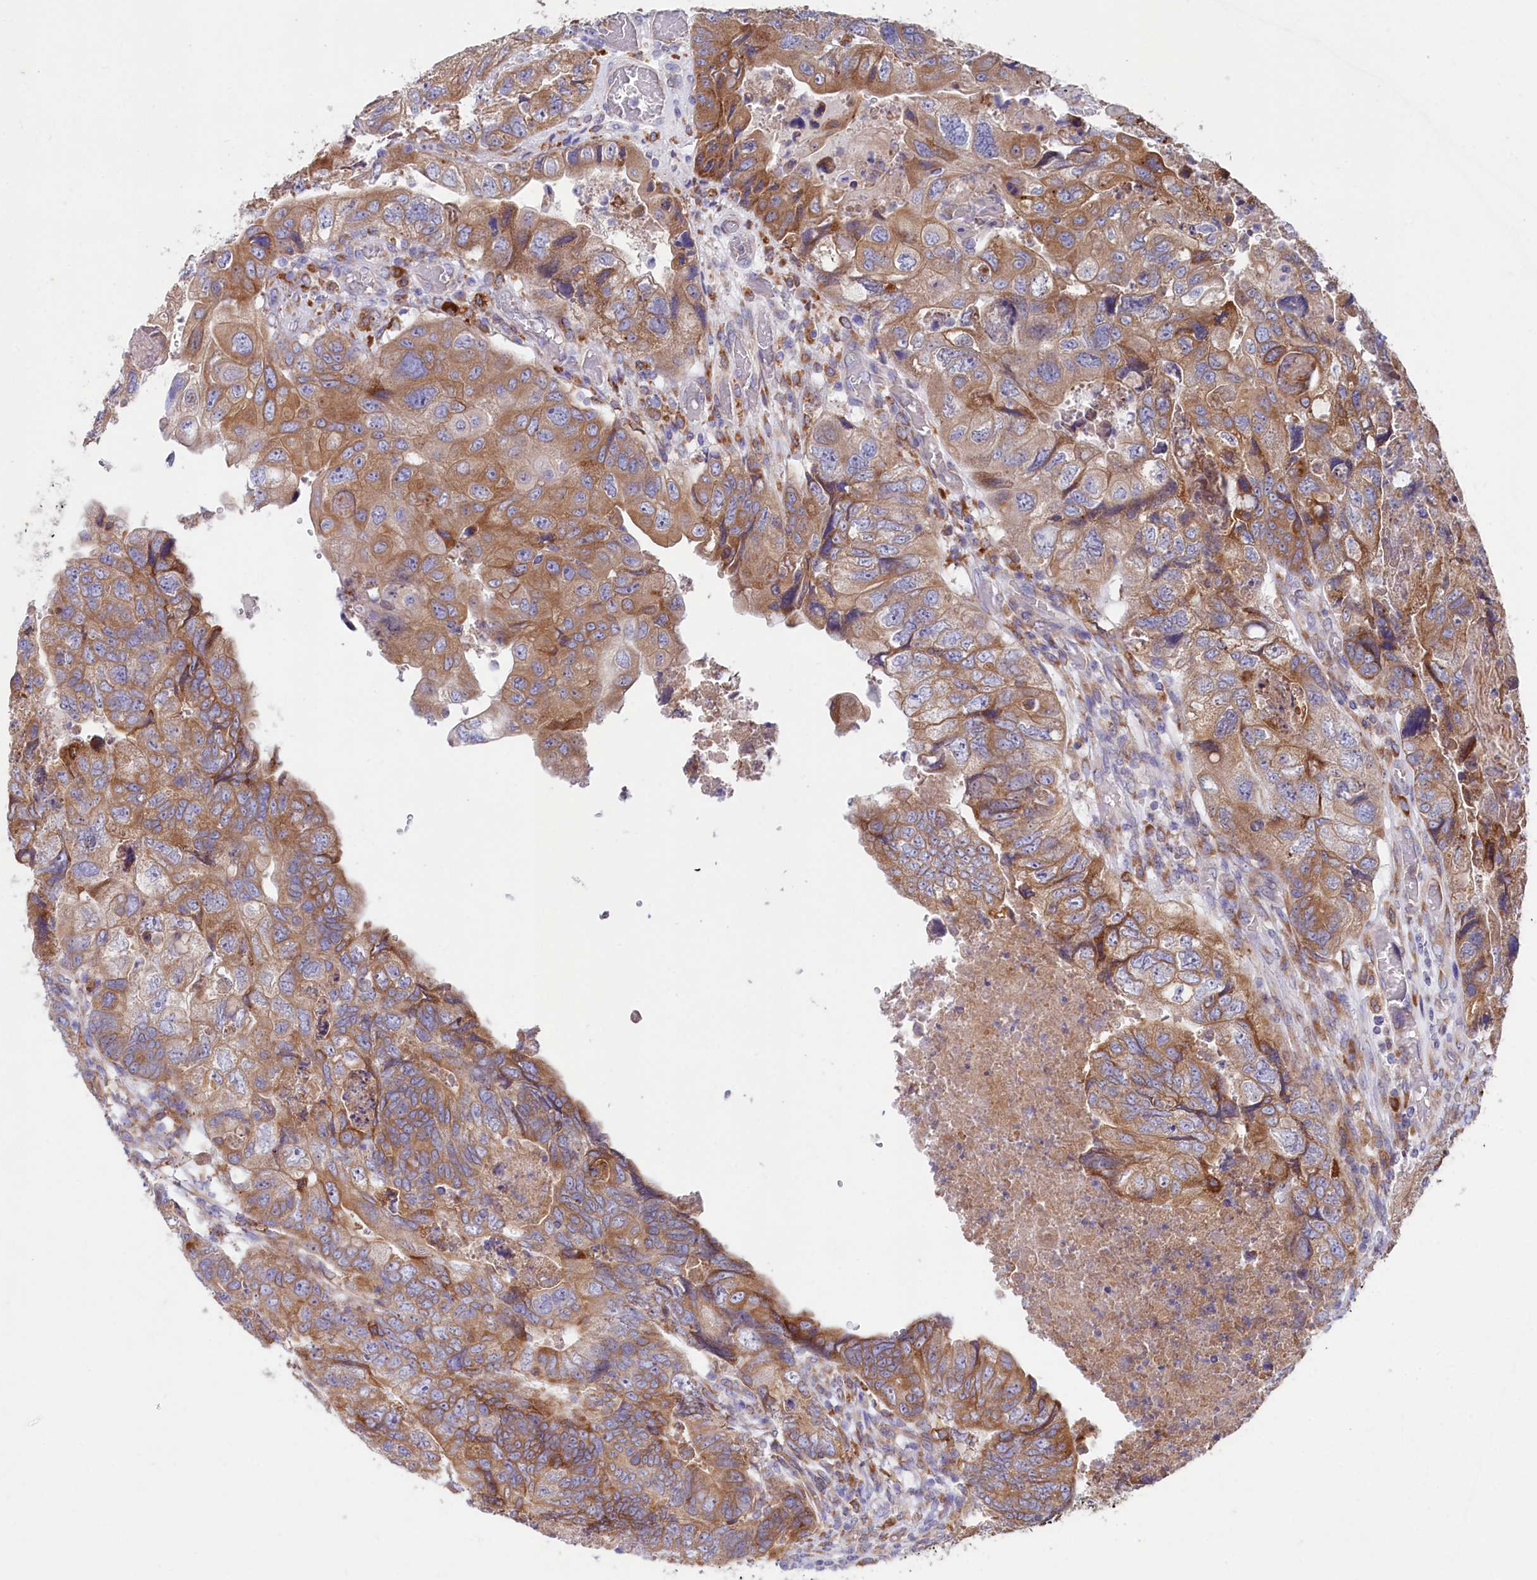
{"staining": {"intensity": "moderate", "quantity": ">75%", "location": "cytoplasmic/membranous"}, "tissue": "colorectal cancer", "cell_type": "Tumor cells", "image_type": "cancer", "snomed": [{"axis": "morphology", "description": "Adenocarcinoma, NOS"}, {"axis": "topography", "description": "Rectum"}], "caption": "Colorectal adenocarcinoma tissue shows moderate cytoplasmic/membranous expression in approximately >75% of tumor cells (brown staining indicates protein expression, while blue staining denotes nuclei).", "gene": "CHID1", "patient": {"sex": "male", "age": 63}}